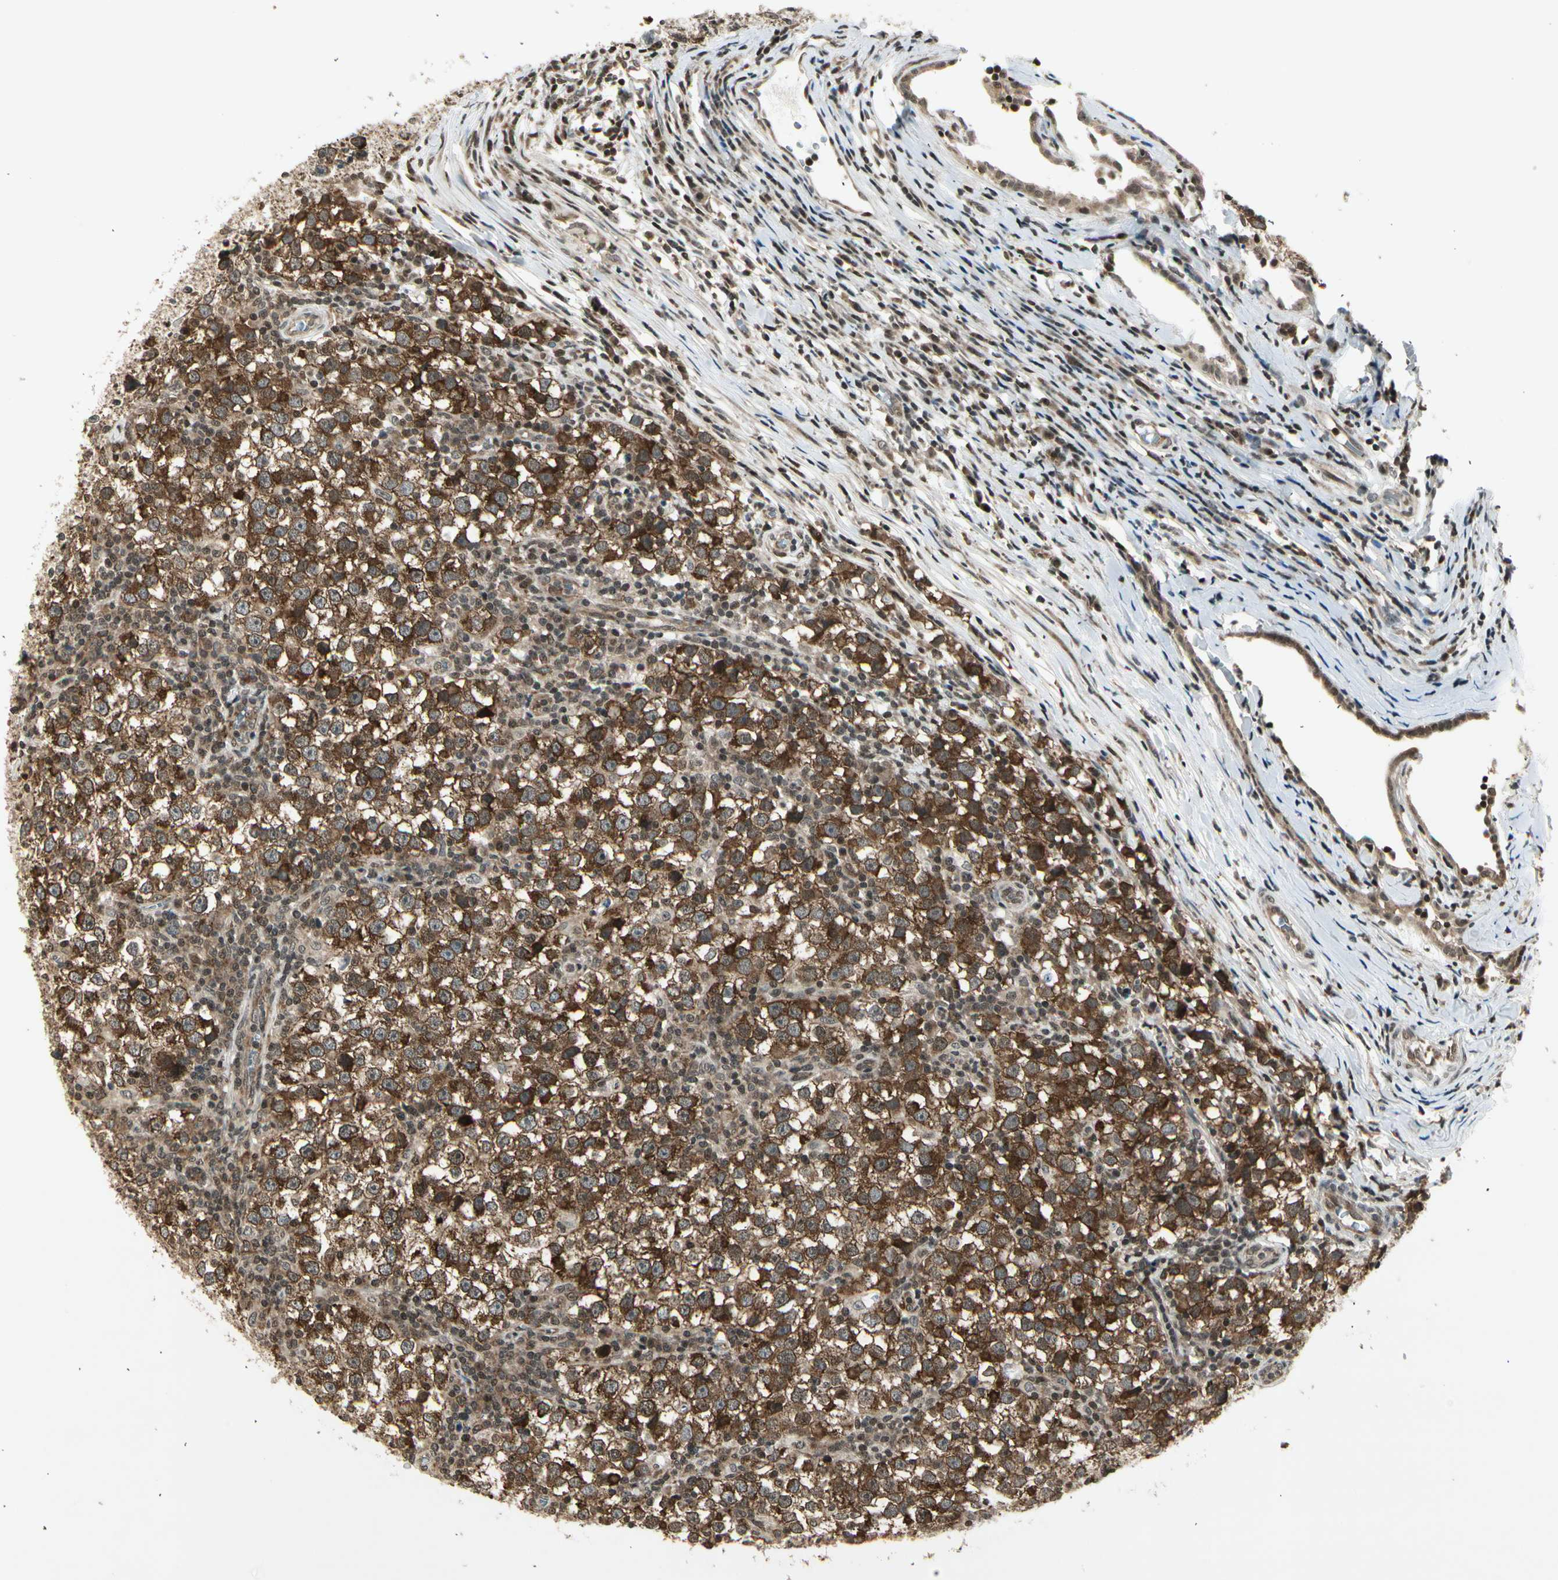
{"staining": {"intensity": "strong", "quantity": ">75%", "location": "cytoplasmic/membranous"}, "tissue": "testis cancer", "cell_type": "Tumor cells", "image_type": "cancer", "snomed": [{"axis": "morphology", "description": "Seminoma, NOS"}, {"axis": "topography", "description": "Testis"}], "caption": "High-power microscopy captured an immunohistochemistry histopathology image of testis cancer, revealing strong cytoplasmic/membranous staining in approximately >75% of tumor cells.", "gene": "SMN2", "patient": {"sex": "male", "age": 65}}